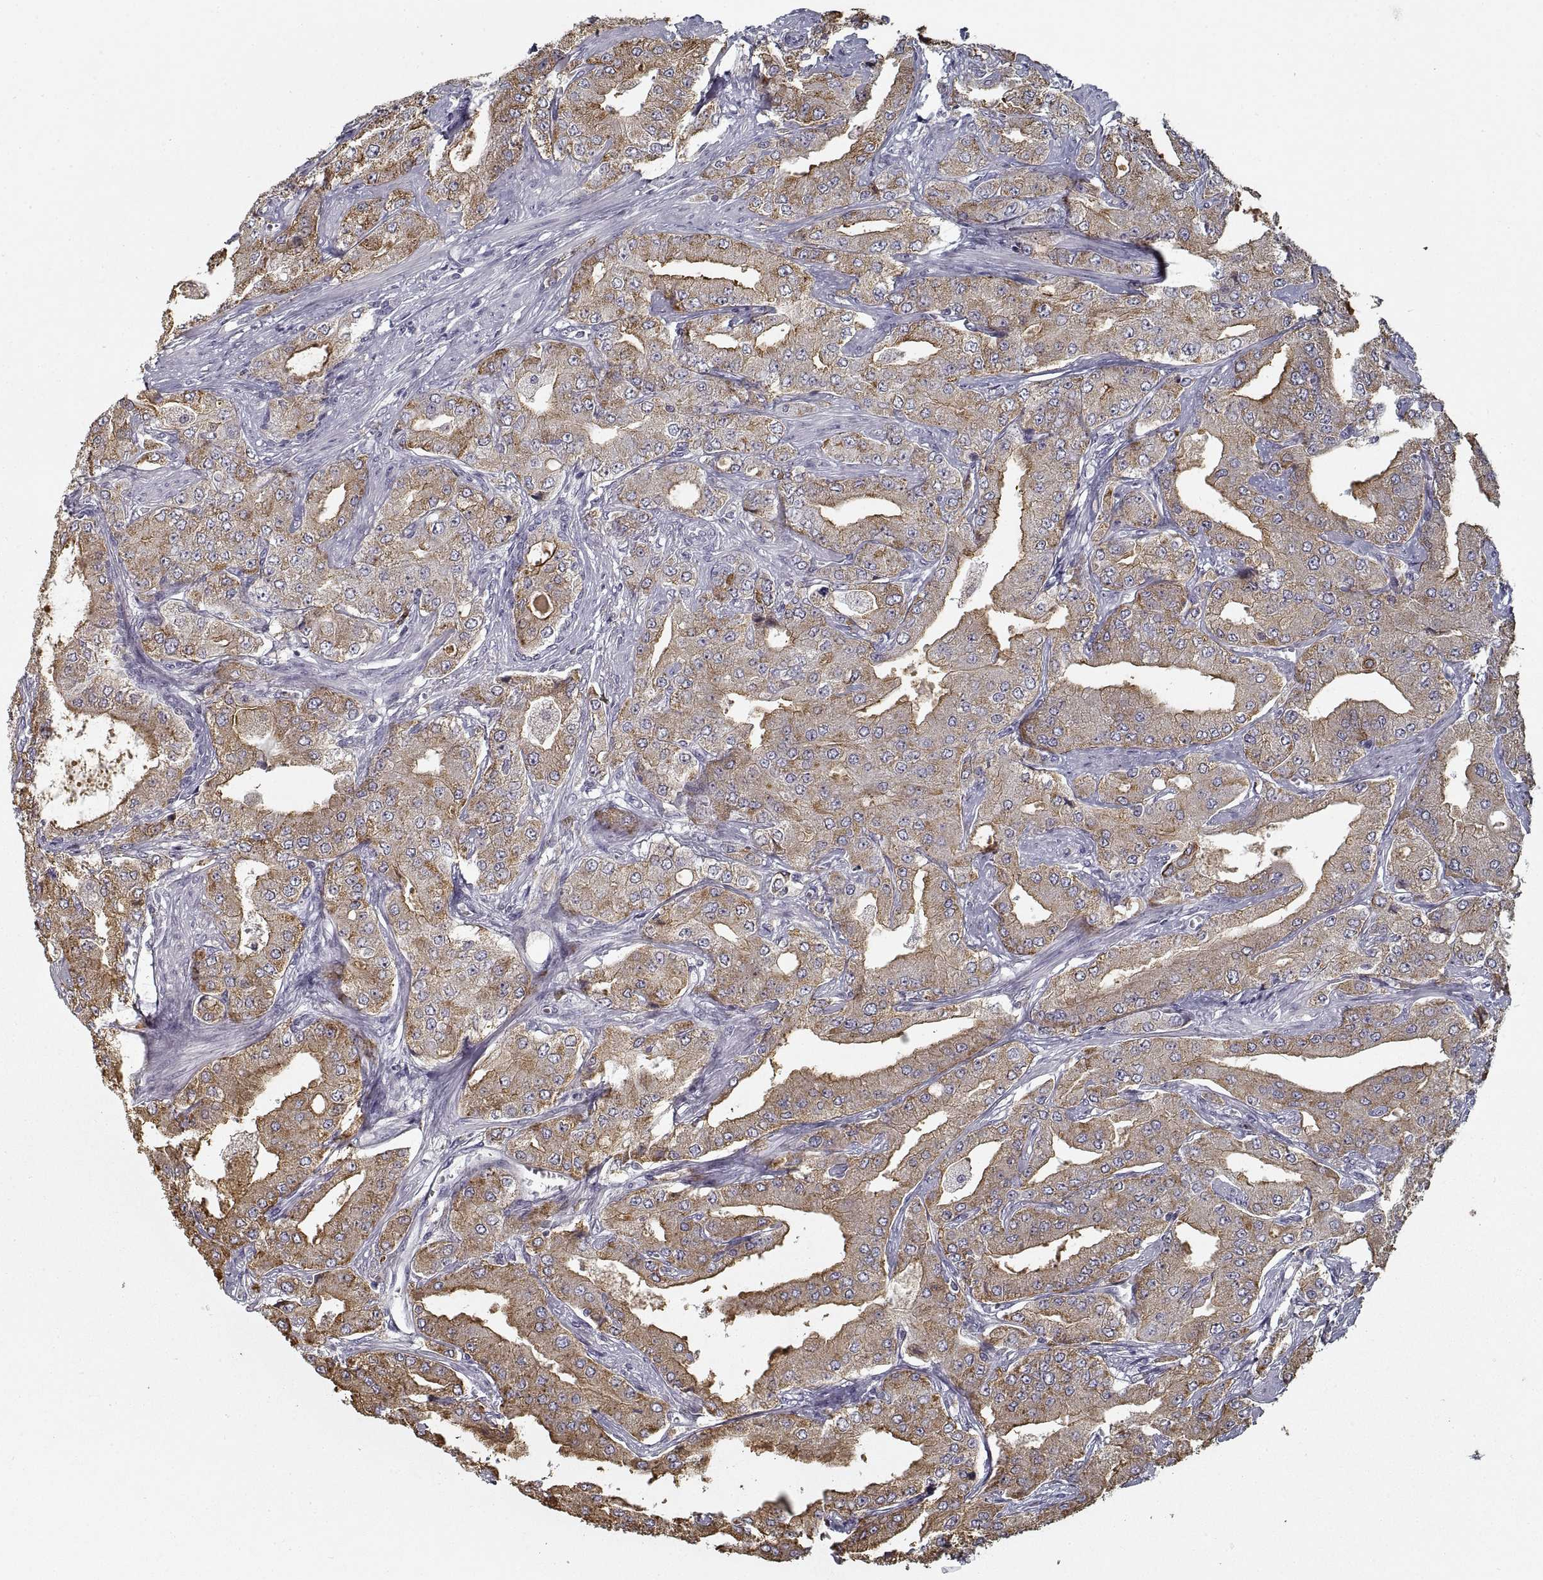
{"staining": {"intensity": "moderate", "quantity": ">75%", "location": "cytoplasmic/membranous"}, "tissue": "prostate cancer", "cell_type": "Tumor cells", "image_type": "cancer", "snomed": [{"axis": "morphology", "description": "Adenocarcinoma, Low grade"}, {"axis": "topography", "description": "Prostate"}], "caption": "IHC (DAB (3,3'-diaminobenzidine)) staining of prostate low-grade adenocarcinoma reveals moderate cytoplasmic/membranous protein expression in approximately >75% of tumor cells. (Stains: DAB (3,3'-diaminobenzidine) in brown, nuclei in blue, Microscopy: brightfield microscopy at high magnification).", "gene": "GAD2", "patient": {"sex": "male", "age": 60}}